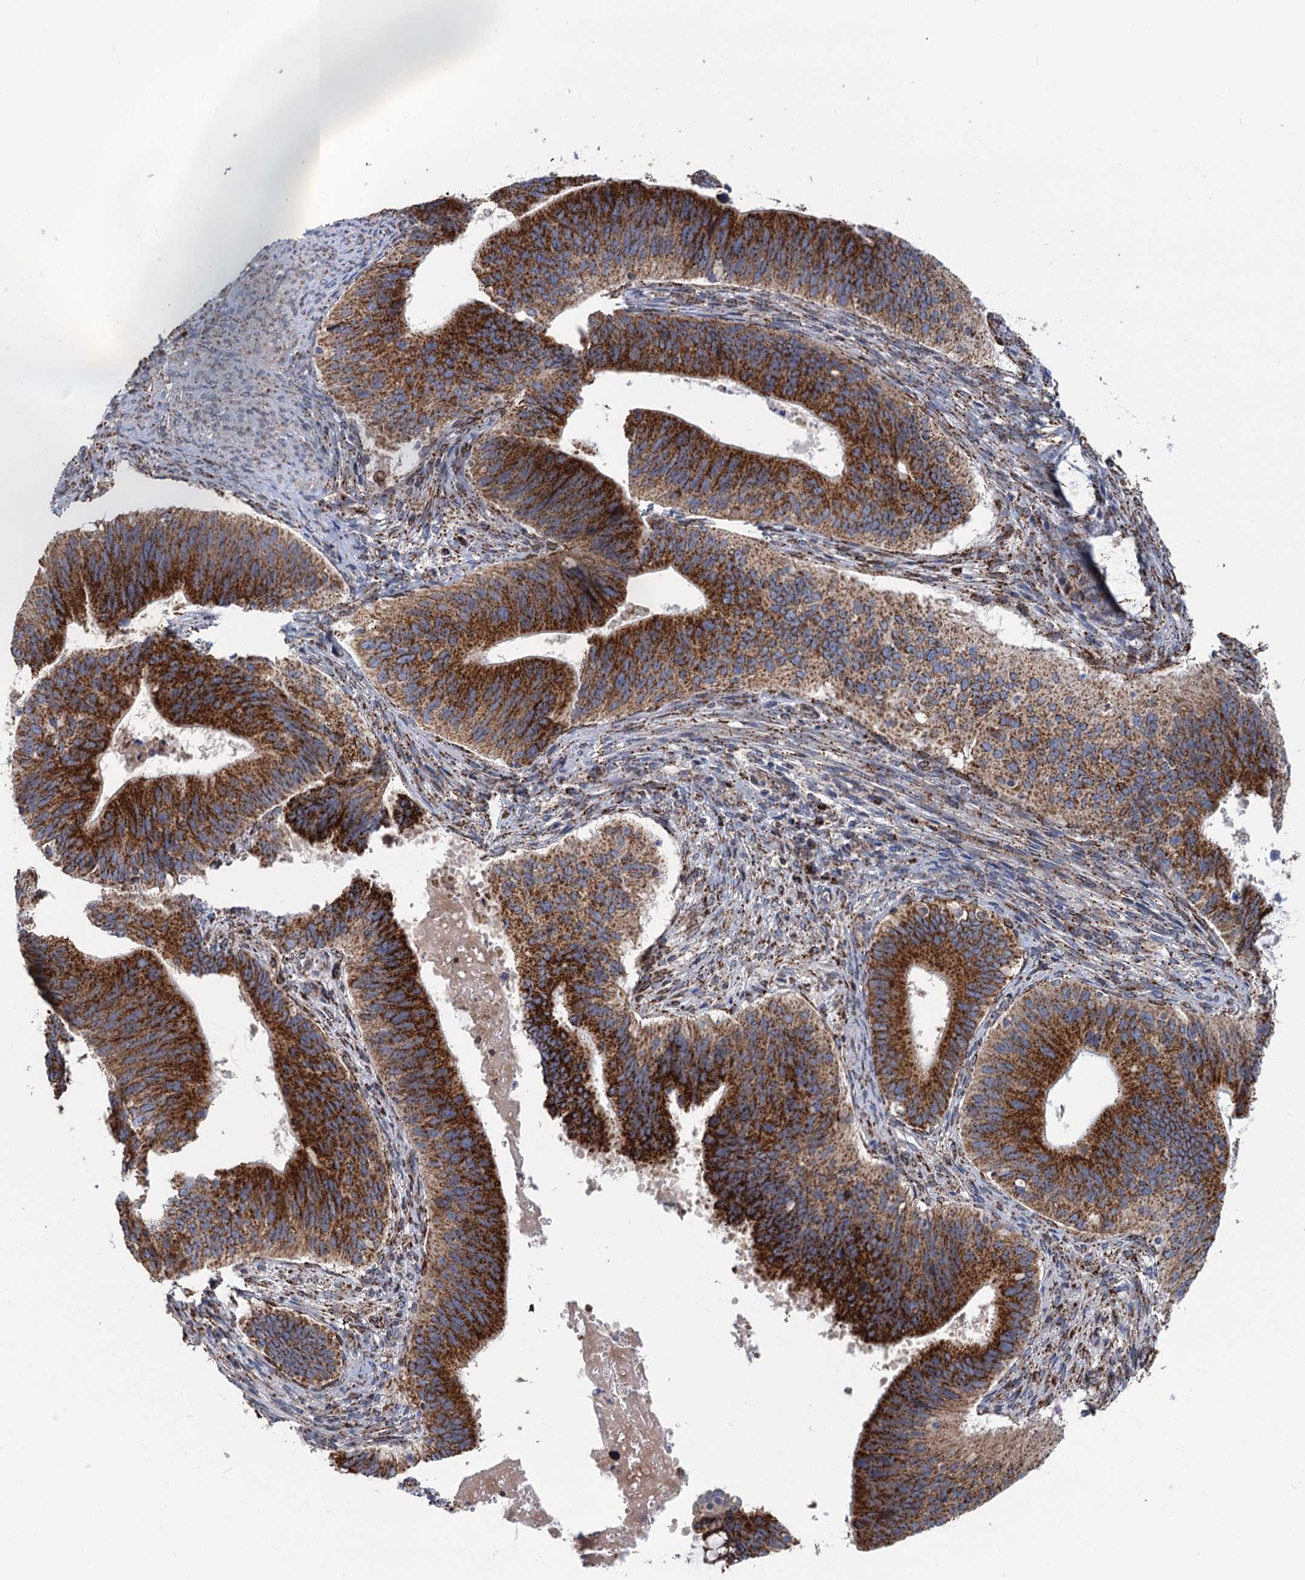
{"staining": {"intensity": "strong", "quantity": ">75%", "location": "cytoplasmic/membranous"}, "tissue": "cervical cancer", "cell_type": "Tumor cells", "image_type": "cancer", "snomed": [{"axis": "morphology", "description": "Adenocarcinoma, NOS"}, {"axis": "topography", "description": "Cervix"}], "caption": "Human adenocarcinoma (cervical) stained with a protein marker shows strong staining in tumor cells.", "gene": "SUPT20H", "patient": {"sex": "female", "age": 42}}